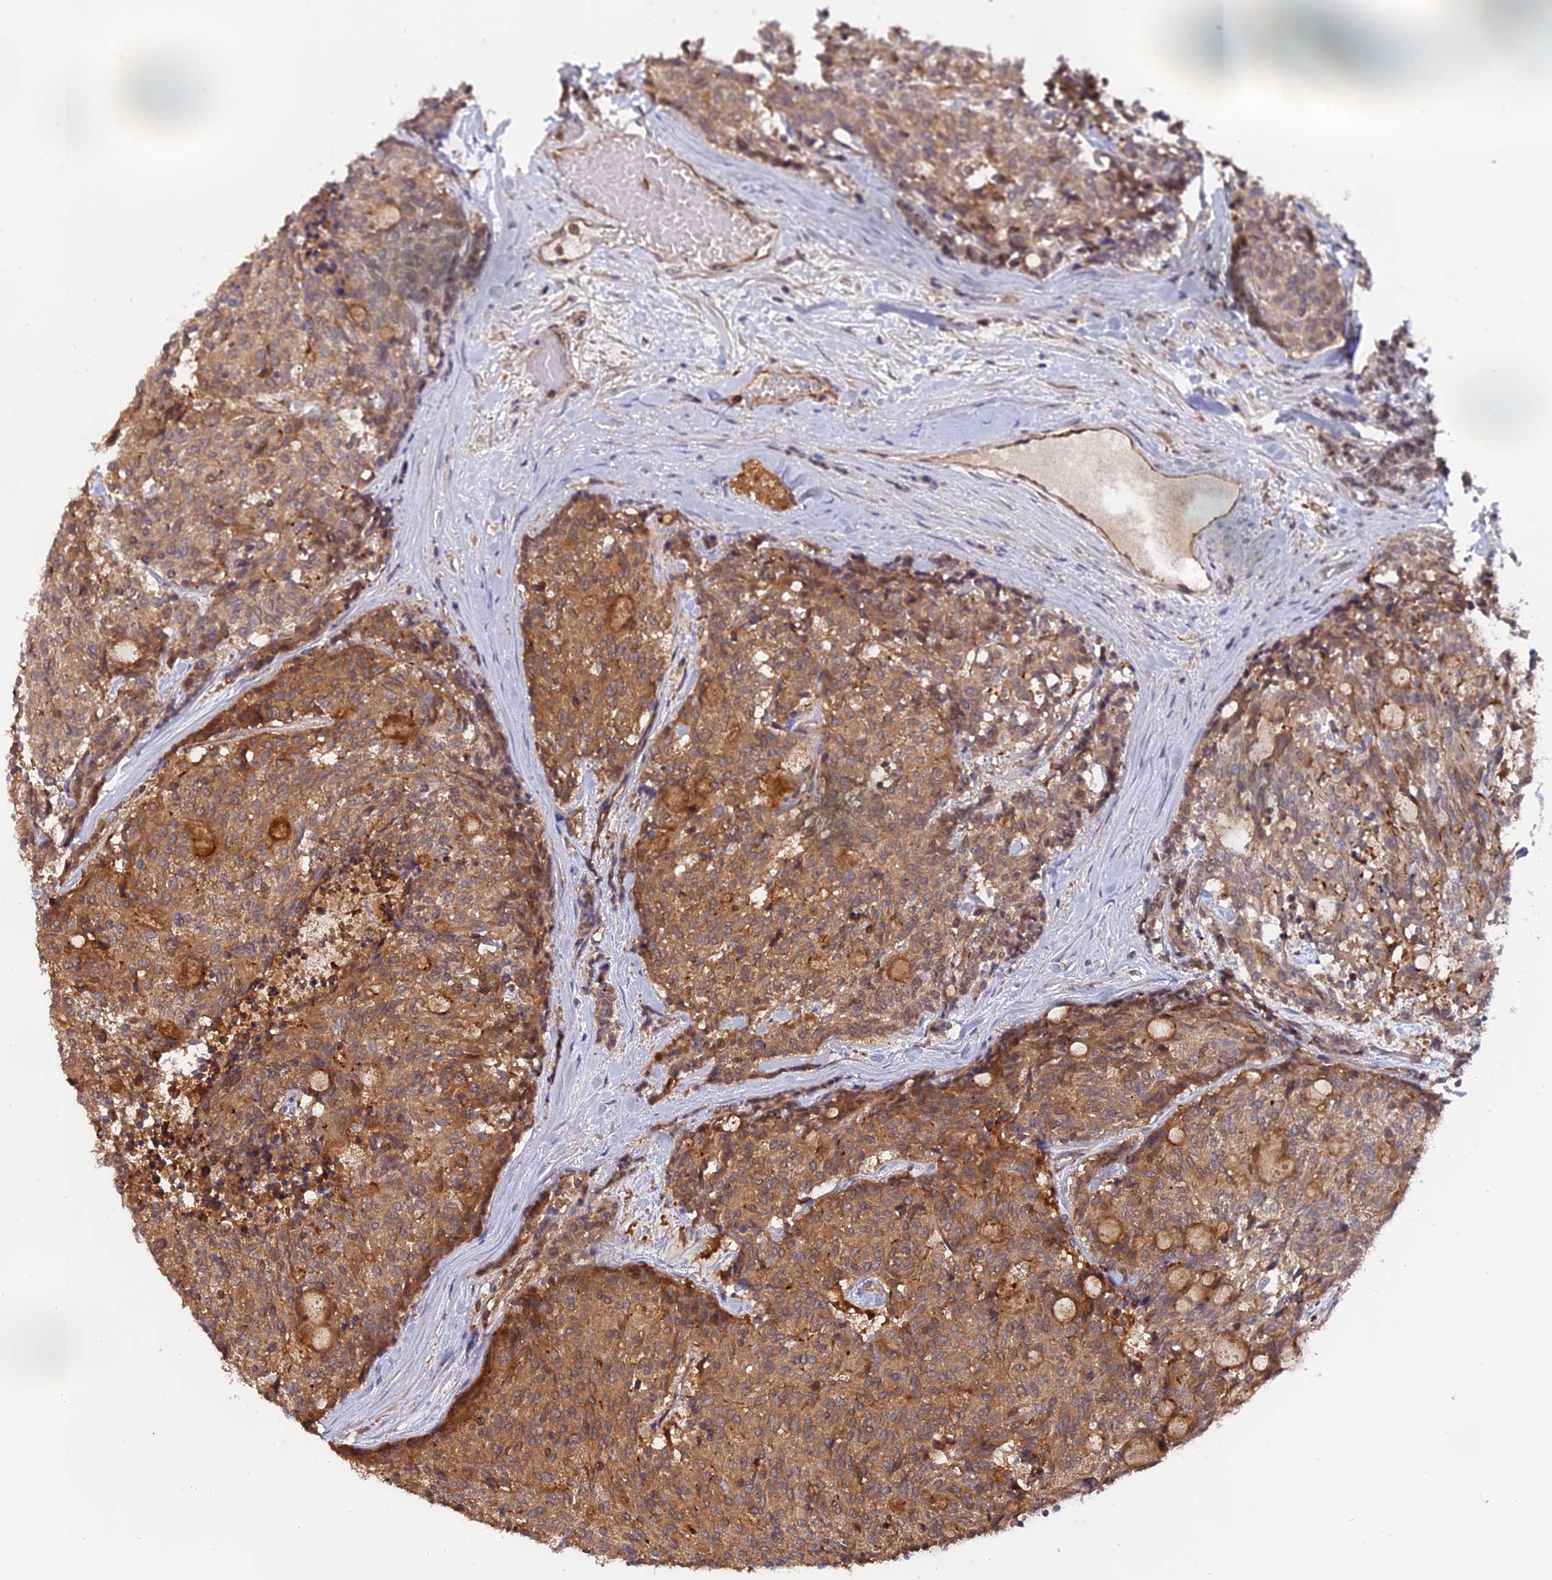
{"staining": {"intensity": "moderate", "quantity": ">75%", "location": "cytoplasmic/membranous"}, "tissue": "carcinoid", "cell_type": "Tumor cells", "image_type": "cancer", "snomed": [{"axis": "morphology", "description": "Carcinoid, malignant, NOS"}, {"axis": "topography", "description": "Pancreas"}], "caption": "Protein positivity by immunohistochemistry (IHC) demonstrates moderate cytoplasmic/membranous positivity in about >75% of tumor cells in carcinoid.", "gene": "FAM118B", "patient": {"sex": "female", "age": 54}}